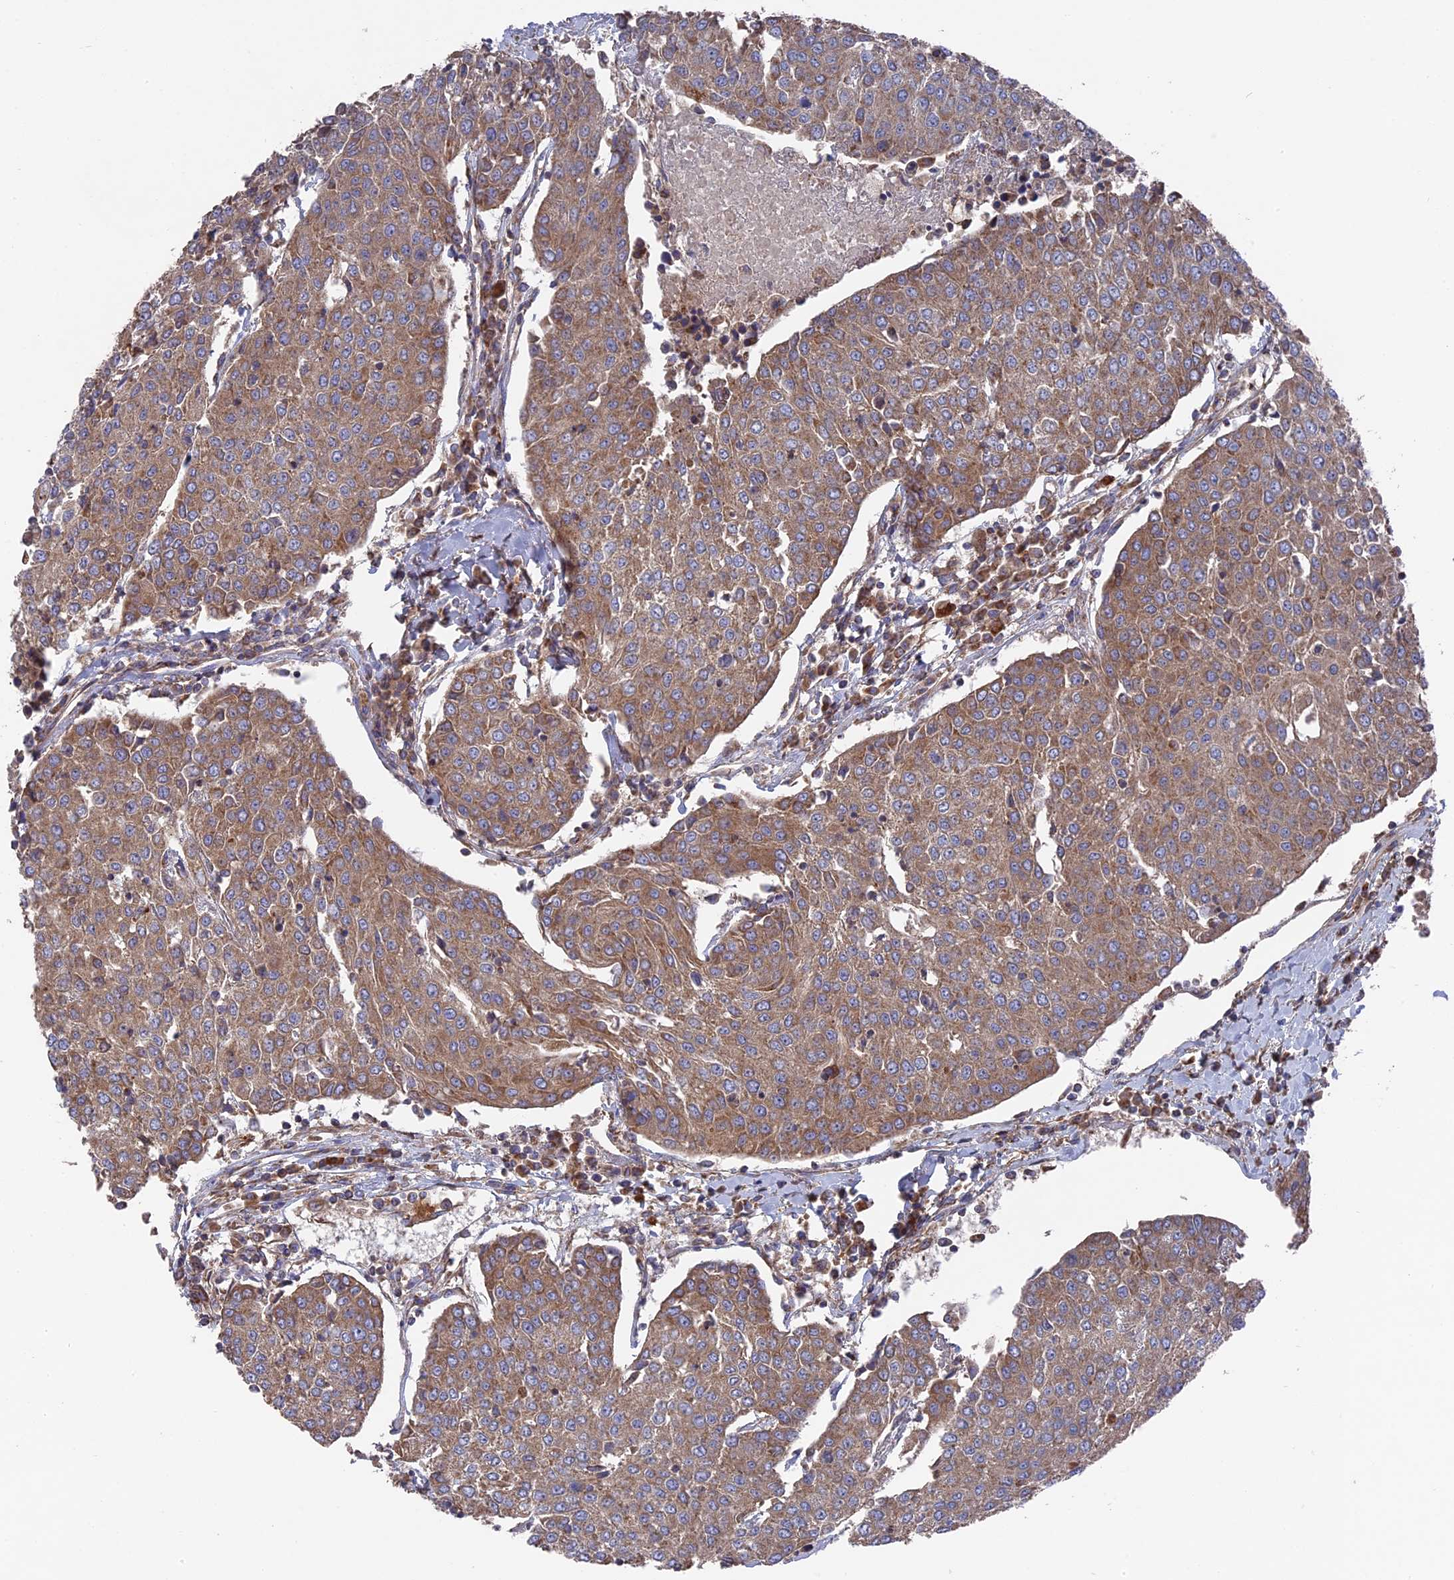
{"staining": {"intensity": "moderate", "quantity": ">75%", "location": "cytoplasmic/membranous"}, "tissue": "urothelial cancer", "cell_type": "Tumor cells", "image_type": "cancer", "snomed": [{"axis": "morphology", "description": "Urothelial carcinoma, High grade"}, {"axis": "topography", "description": "Urinary bladder"}], "caption": "Urothelial carcinoma (high-grade) stained with a brown dye demonstrates moderate cytoplasmic/membranous positive expression in approximately >75% of tumor cells.", "gene": "TELO2", "patient": {"sex": "female", "age": 85}}